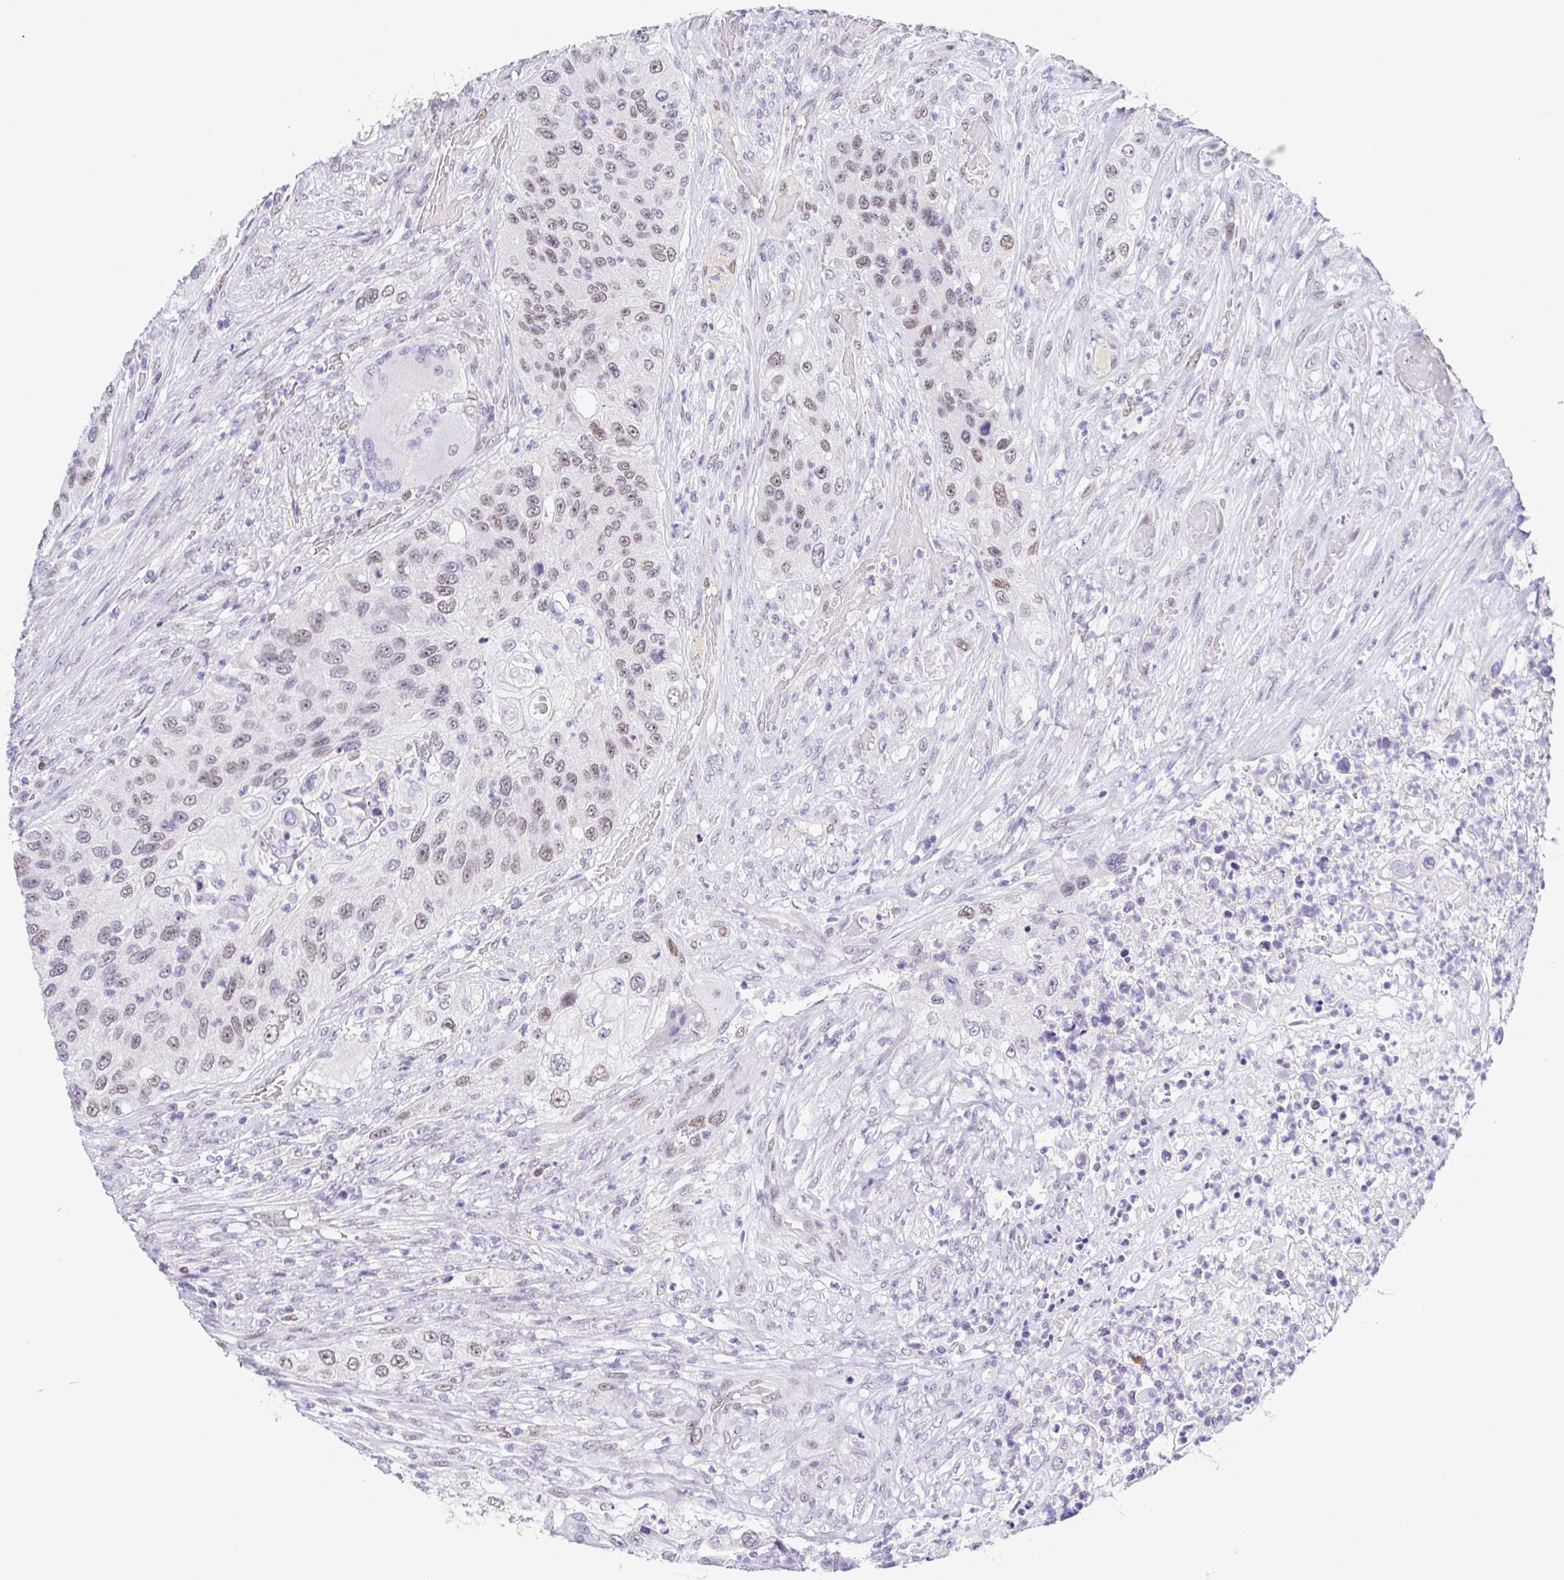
{"staining": {"intensity": "weak", "quantity": "25%-75%", "location": "nuclear"}, "tissue": "urothelial cancer", "cell_type": "Tumor cells", "image_type": "cancer", "snomed": [{"axis": "morphology", "description": "Urothelial carcinoma, High grade"}, {"axis": "topography", "description": "Urinary bladder"}], "caption": "High-magnification brightfield microscopy of high-grade urothelial carcinoma stained with DAB (brown) and counterstained with hematoxylin (blue). tumor cells exhibit weak nuclear positivity is identified in approximately25%-75% of cells.", "gene": "TCF3", "patient": {"sex": "female", "age": 60}}